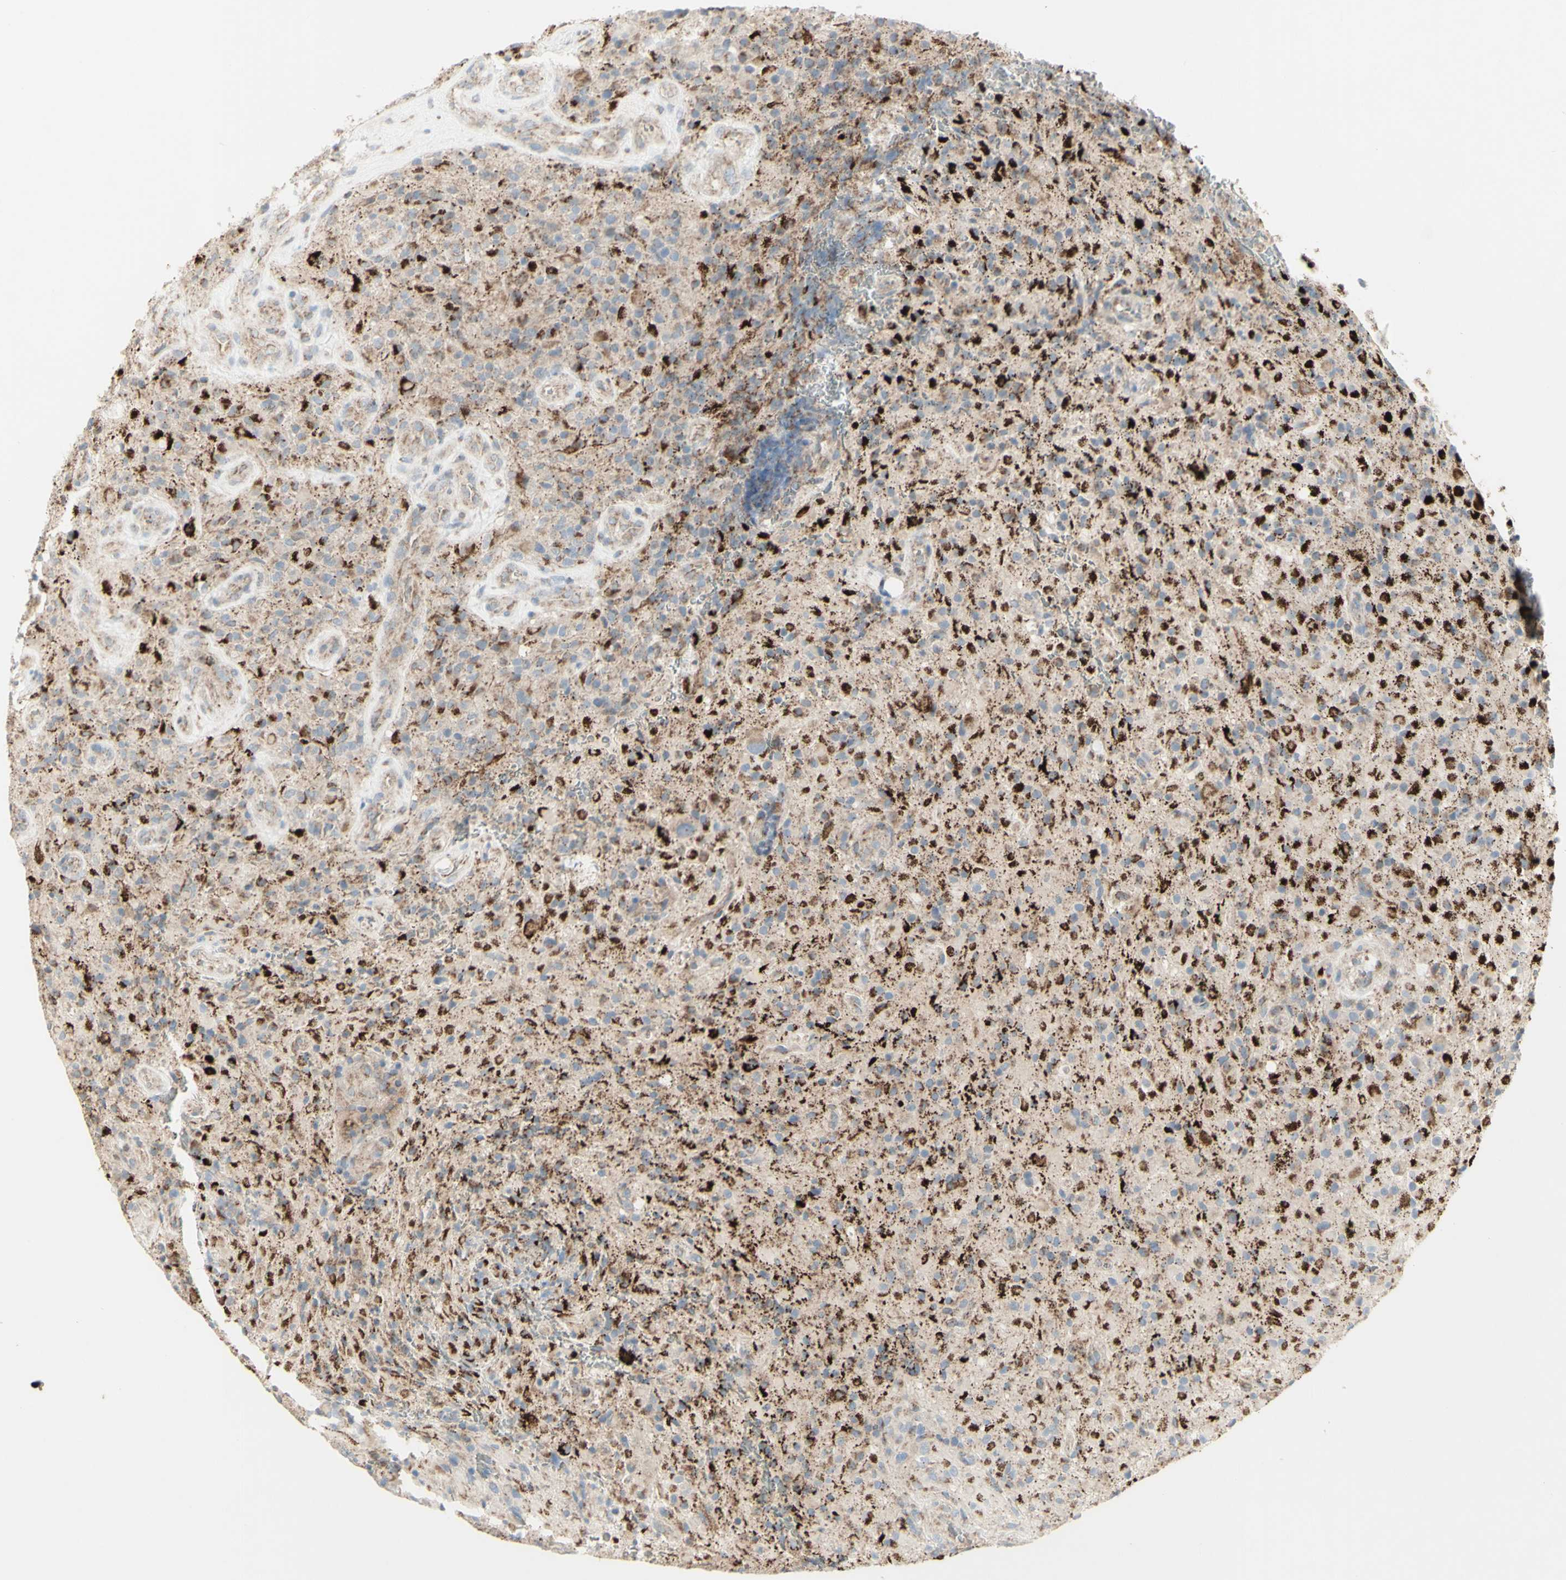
{"staining": {"intensity": "strong", "quantity": "25%-75%", "location": "cytoplasmic/membranous"}, "tissue": "glioma", "cell_type": "Tumor cells", "image_type": "cancer", "snomed": [{"axis": "morphology", "description": "Glioma, malignant, High grade"}, {"axis": "topography", "description": "Brain"}], "caption": "This histopathology image displays immunohistochemistry (IHC) staining of glioma, with high strong cytoplasmic/membranous staining in approximately 25%-75% of tumor cells.", "gene": "CNTNAP1", "patient": {"sex": "male", "age": 71}}